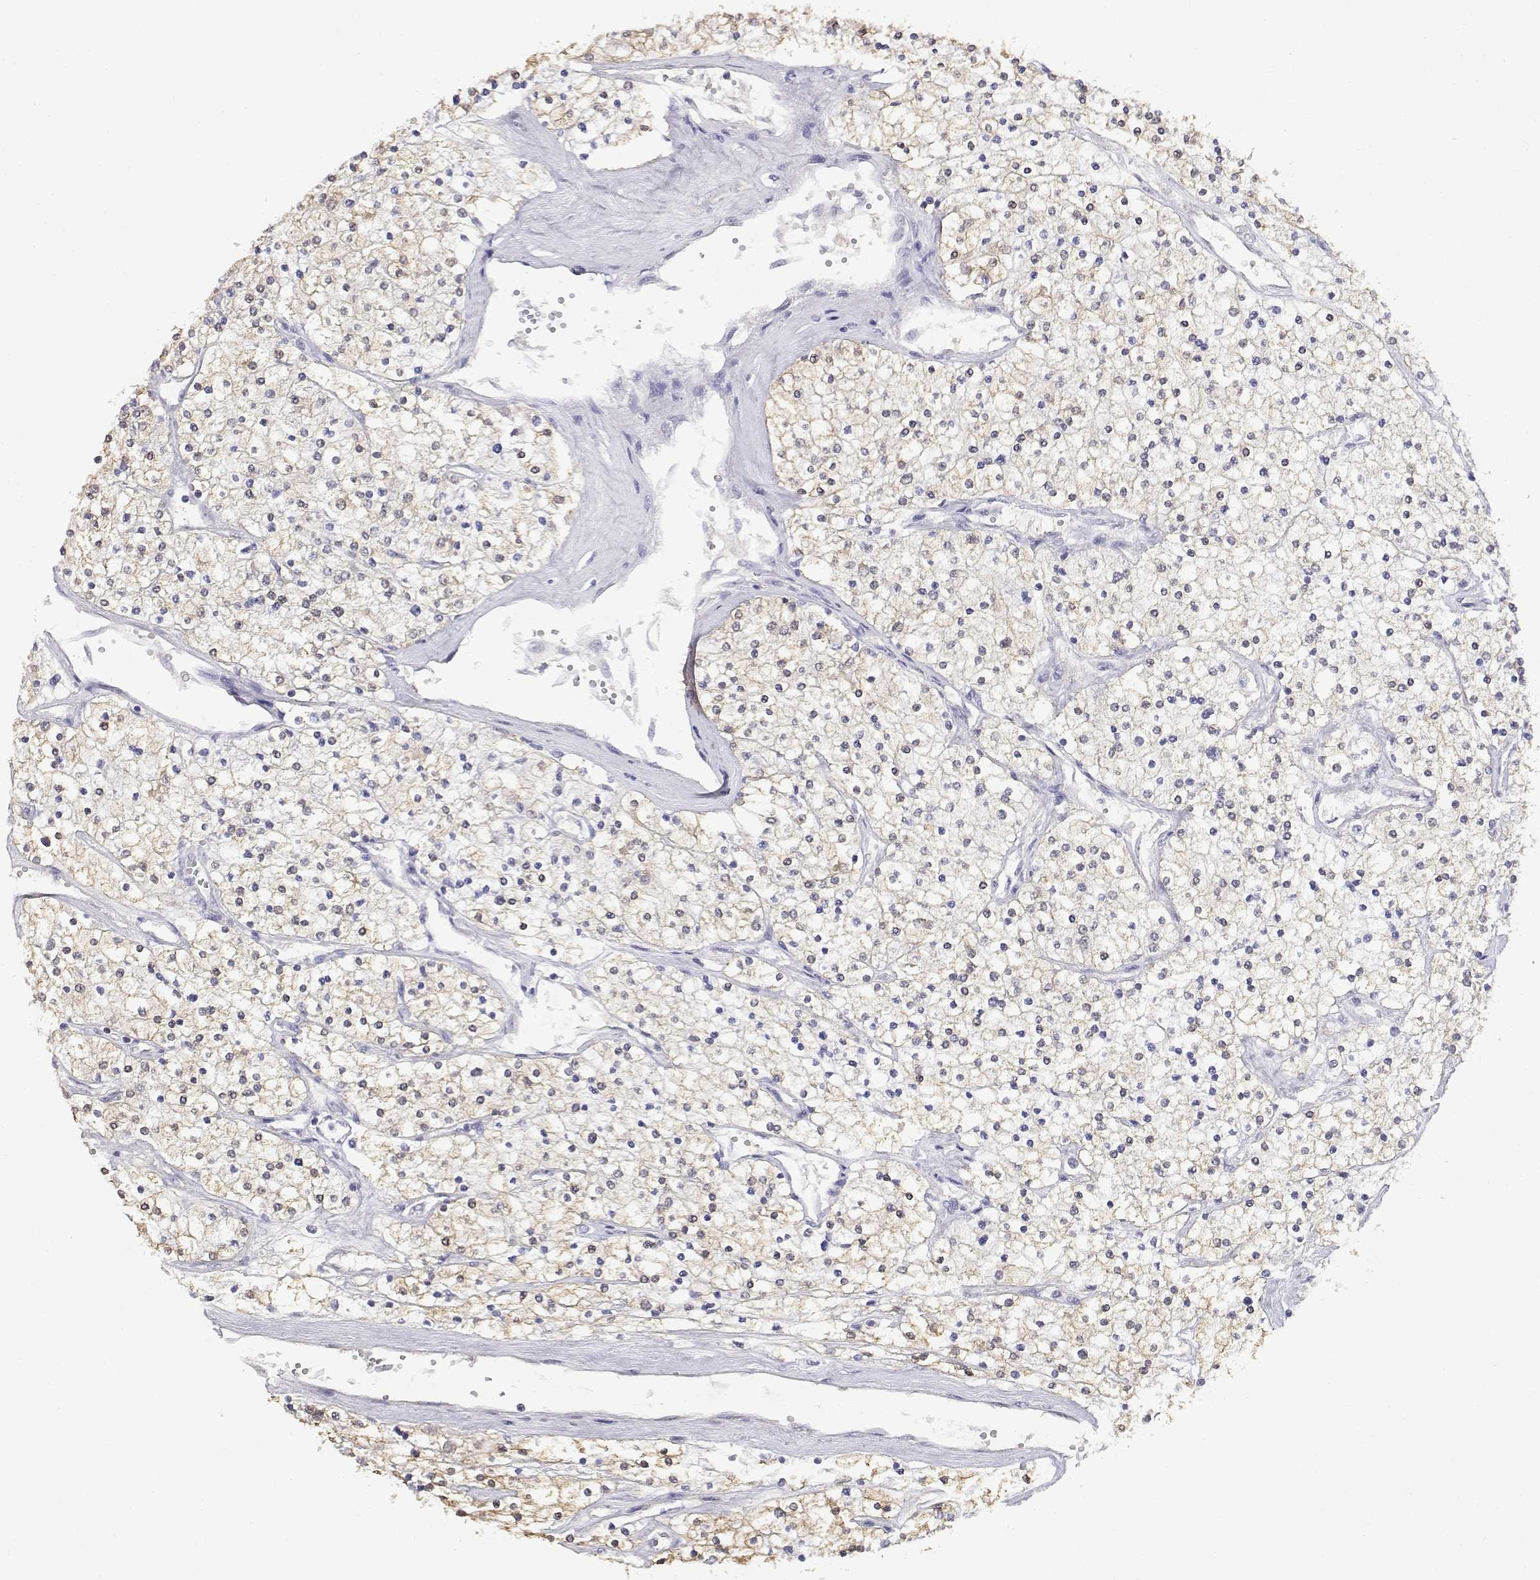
{"staining": {"intensity": "weak", "quantity": "25%-75%", "location": "cytoplasmic/membranous"}, "tissue": "renal cancer", "cell_type": "Tumor cells", "image_type": "cancer", "snomed": [{"axis": "morphology", "description": "Adenocarcinoma, NOS"}, {"axis": "topography", "description": "Kidney"}], "caption": "The image demonstrates immunohistochemical staining of renal cancer. There is weak cytoplasmic/membranous positivity is identified in approximately 25%-75% of tumor cells.", "gene": "ADA", "patient": {"sex": "male", "age": 80}}